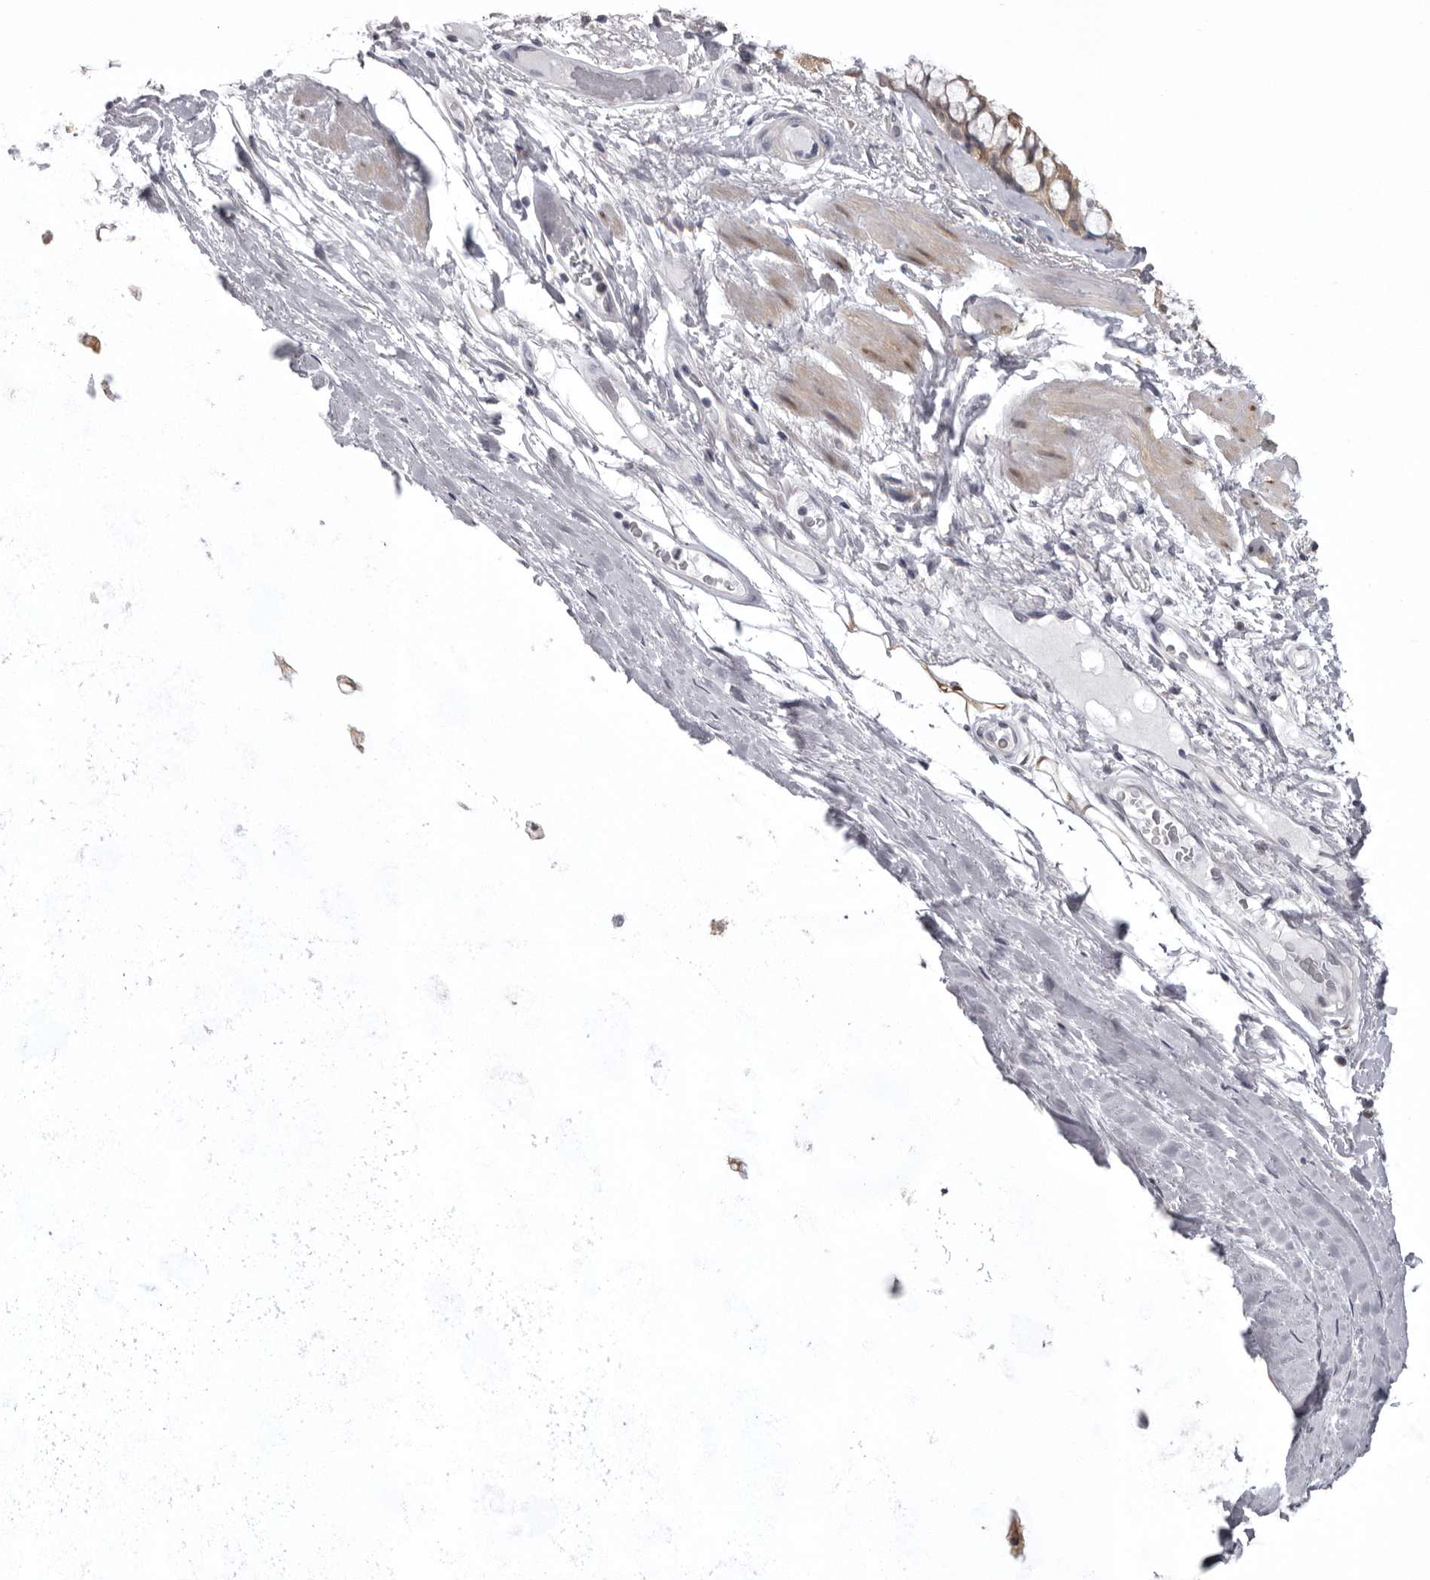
{"staining": {"intensity": "negative", "quantity": "none", "location": "none"}, "tissue": "soft tissue", "cell_type": "Fibroblasts", "image_type": "normal", "snomed": [{"axis": "morphology", "description": "Normal tissue, NOS"}, {"axis": "topography", "description": "Bronchus"}], "caption": "Protein analysis of unremarkable soft tissue shows no significant expression in fibroblasts.", "gene": "MDH1", "patient": {"sex": "male", "age": 66}}